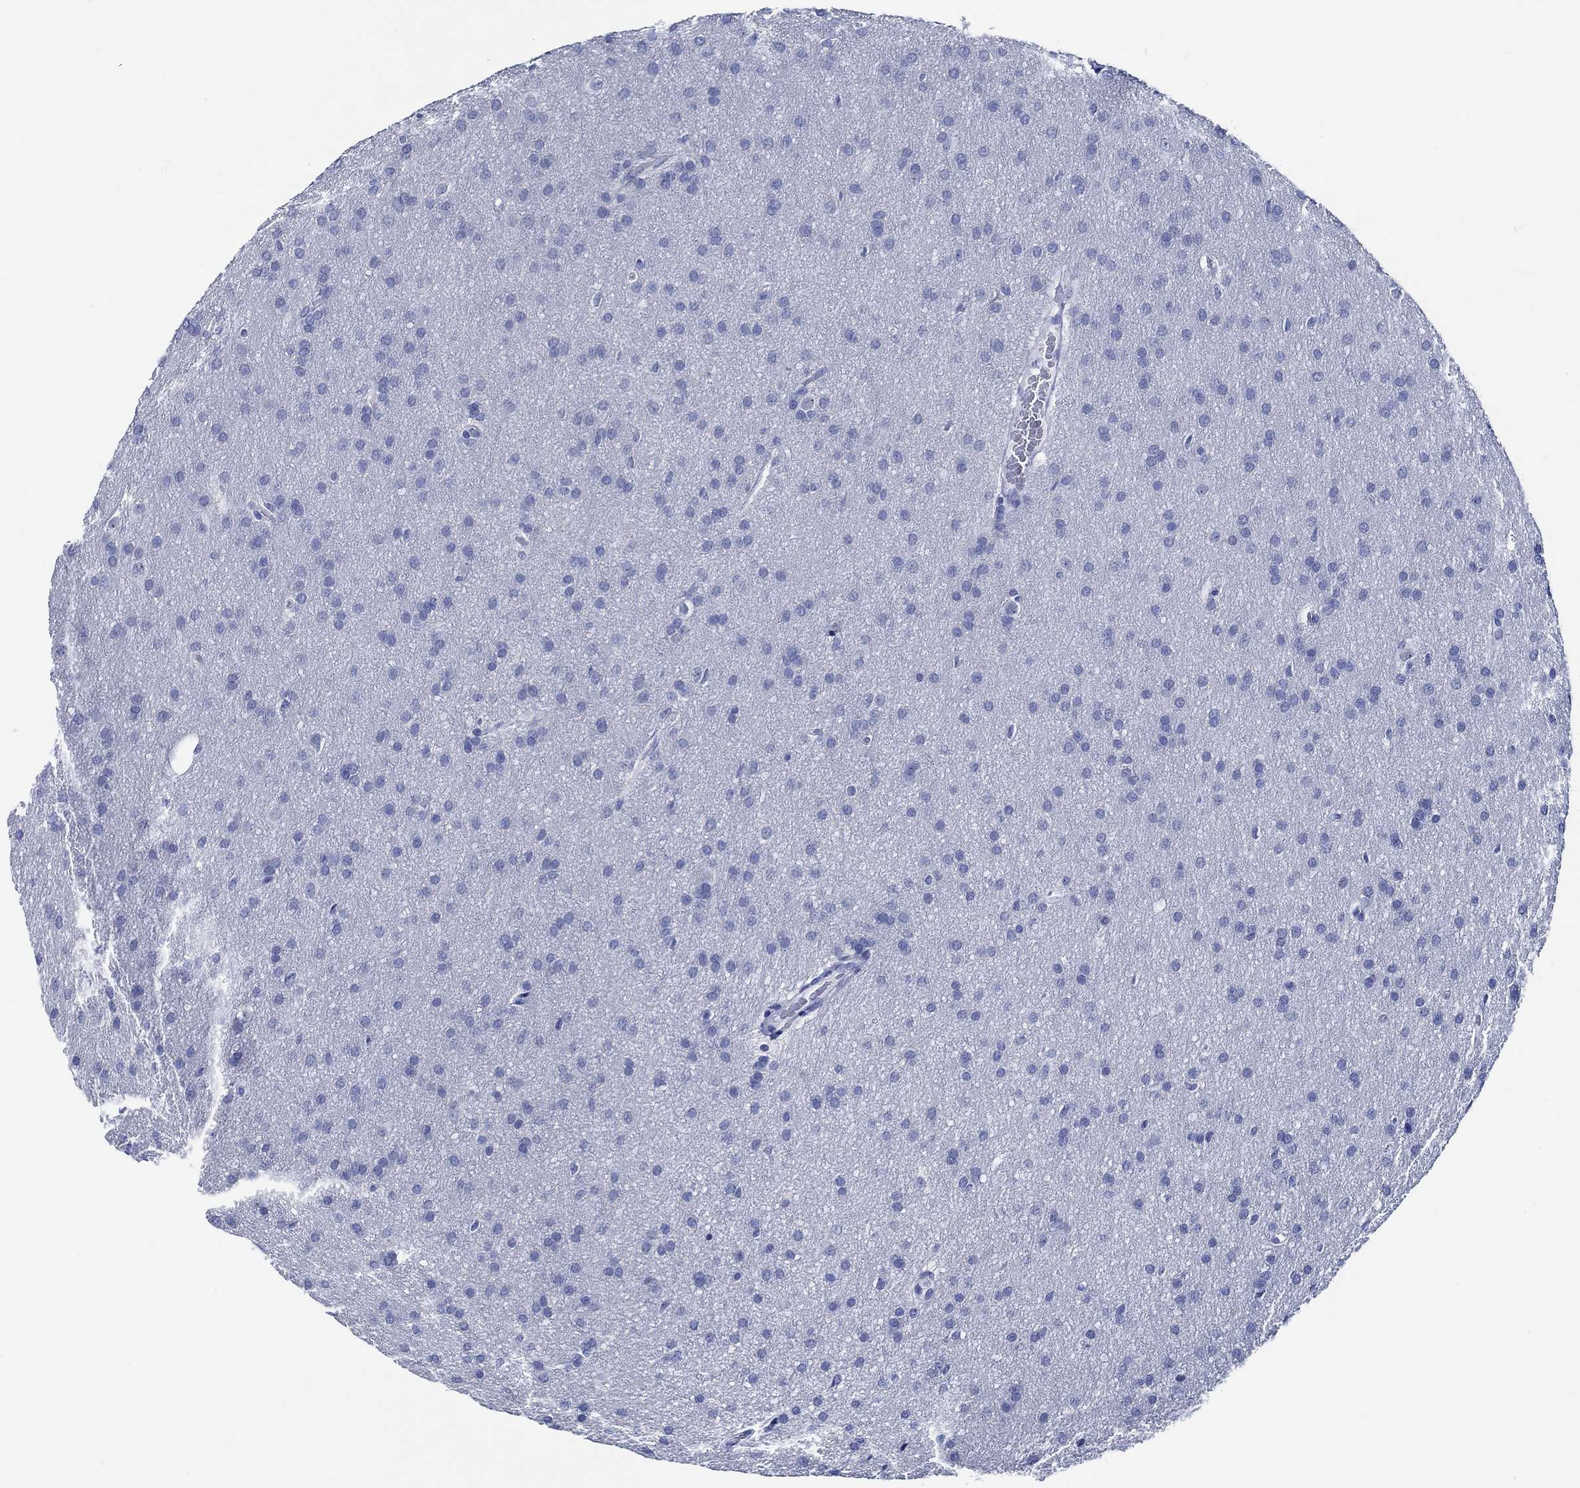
{"staining": {"intensity": "negative", "quantity": "none", "location": "none"}, "tissue": "glioma", "cell_type": "Tumor cells", "image_type": "cancer", "snomed": [{"axis": "morphology", "description": "Glioma, malignant, Low grade"}, {"axis": "topography", "description": "Brain"}], "caption": "Protein analysis of glioma reveals no significant expression in tumor cells.", "gene": "WDR62", "patient": {"sex": "female", "age": 32}}